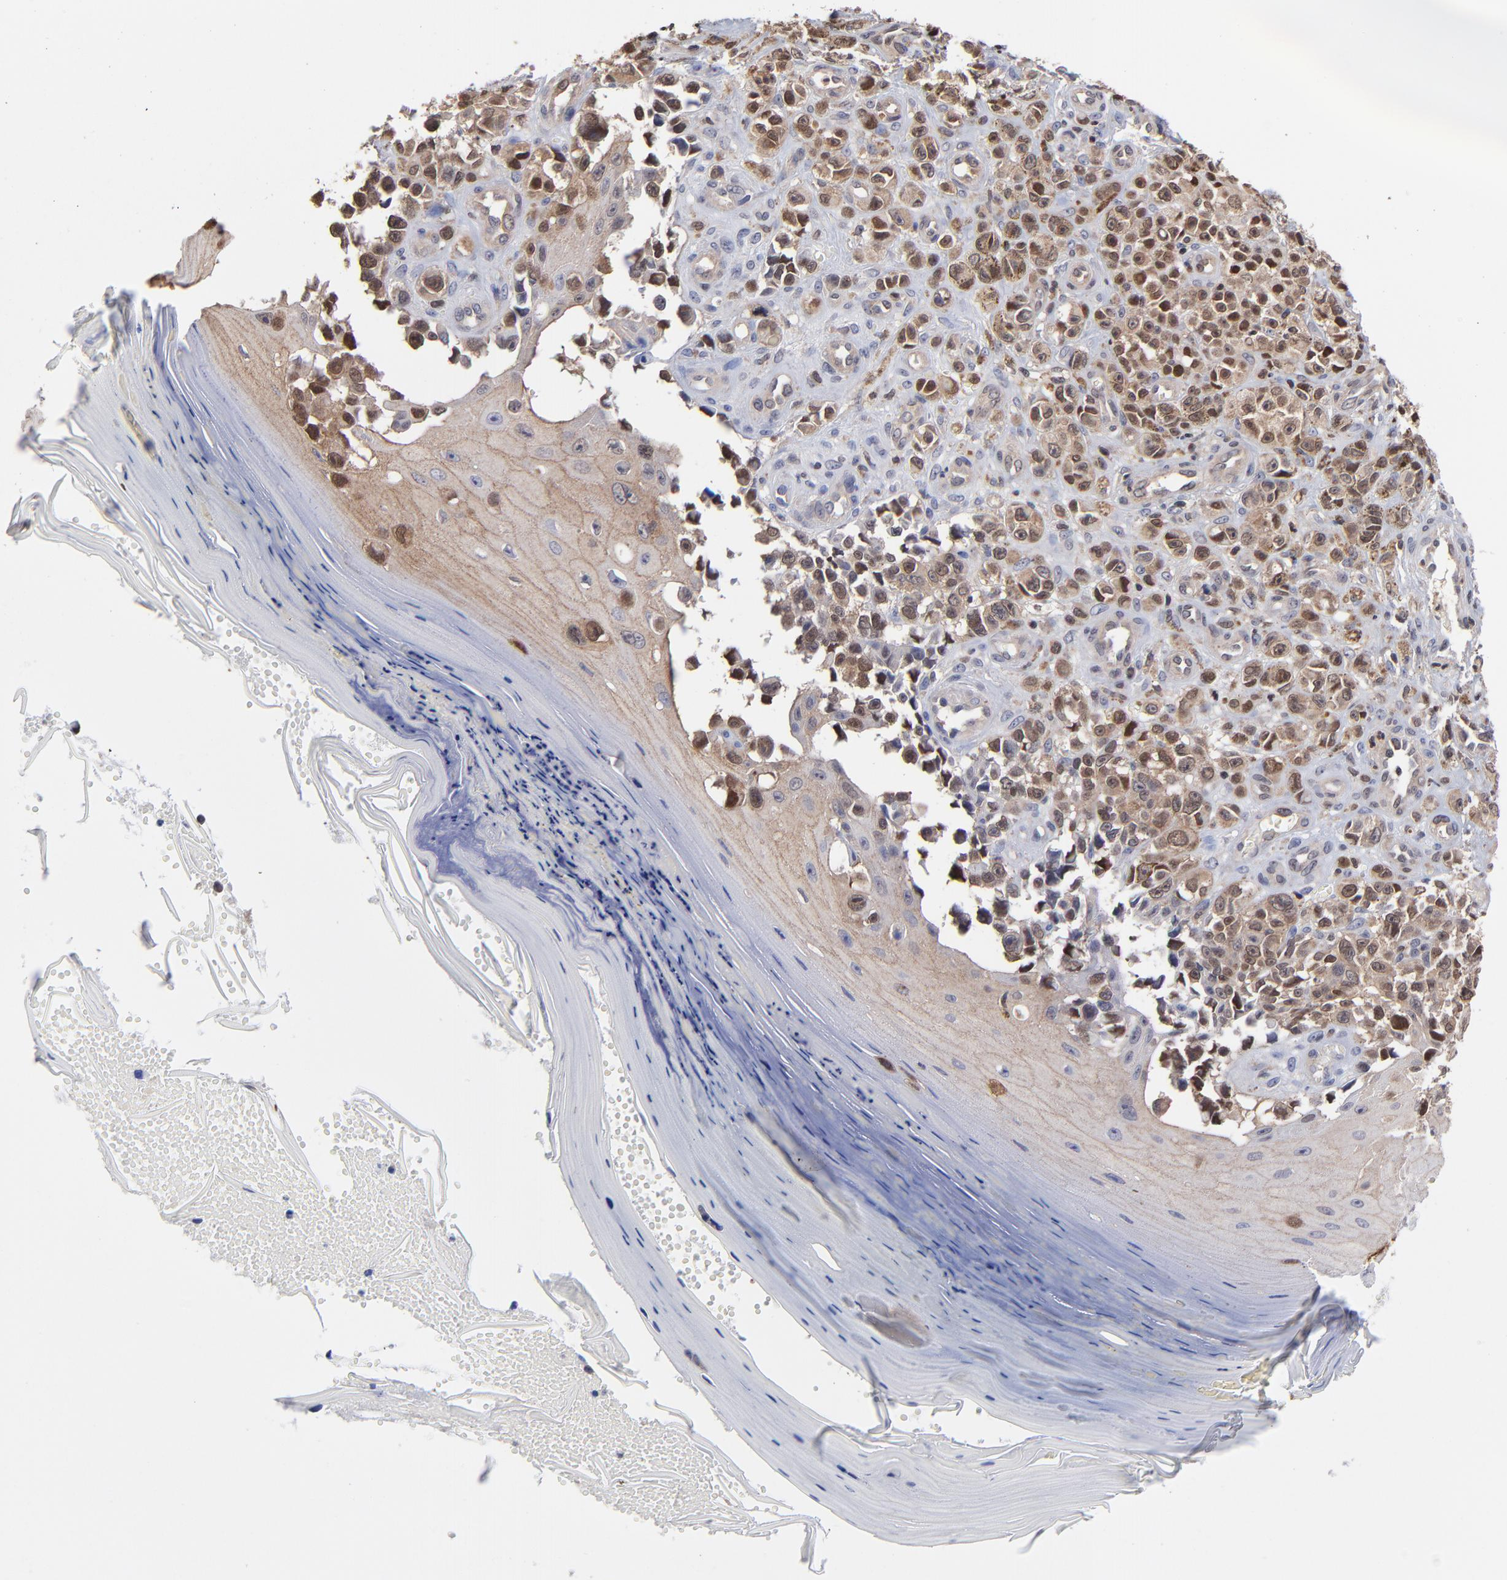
{"staining": {"intensity": "moderate", "quantity": ">75%", "location": "cytoplasmic/membranous,nuclear"}, "tissue": "melanoma", "cell_type": "Tumor cells", "image_type": "cancer", "snomed": [{"axis": "morphology", "description": "Malignant melanoma, NOS"}, {"axis": "topography", "description": "Skin"}], "caption": "Moderate cytoplasmic/membranous and nuclear positivity is present in approximately >75% of tumor cells in malignant melanoma.", "gene": "DCTPP1", "patient": {"sex": "female", "age": 82}}